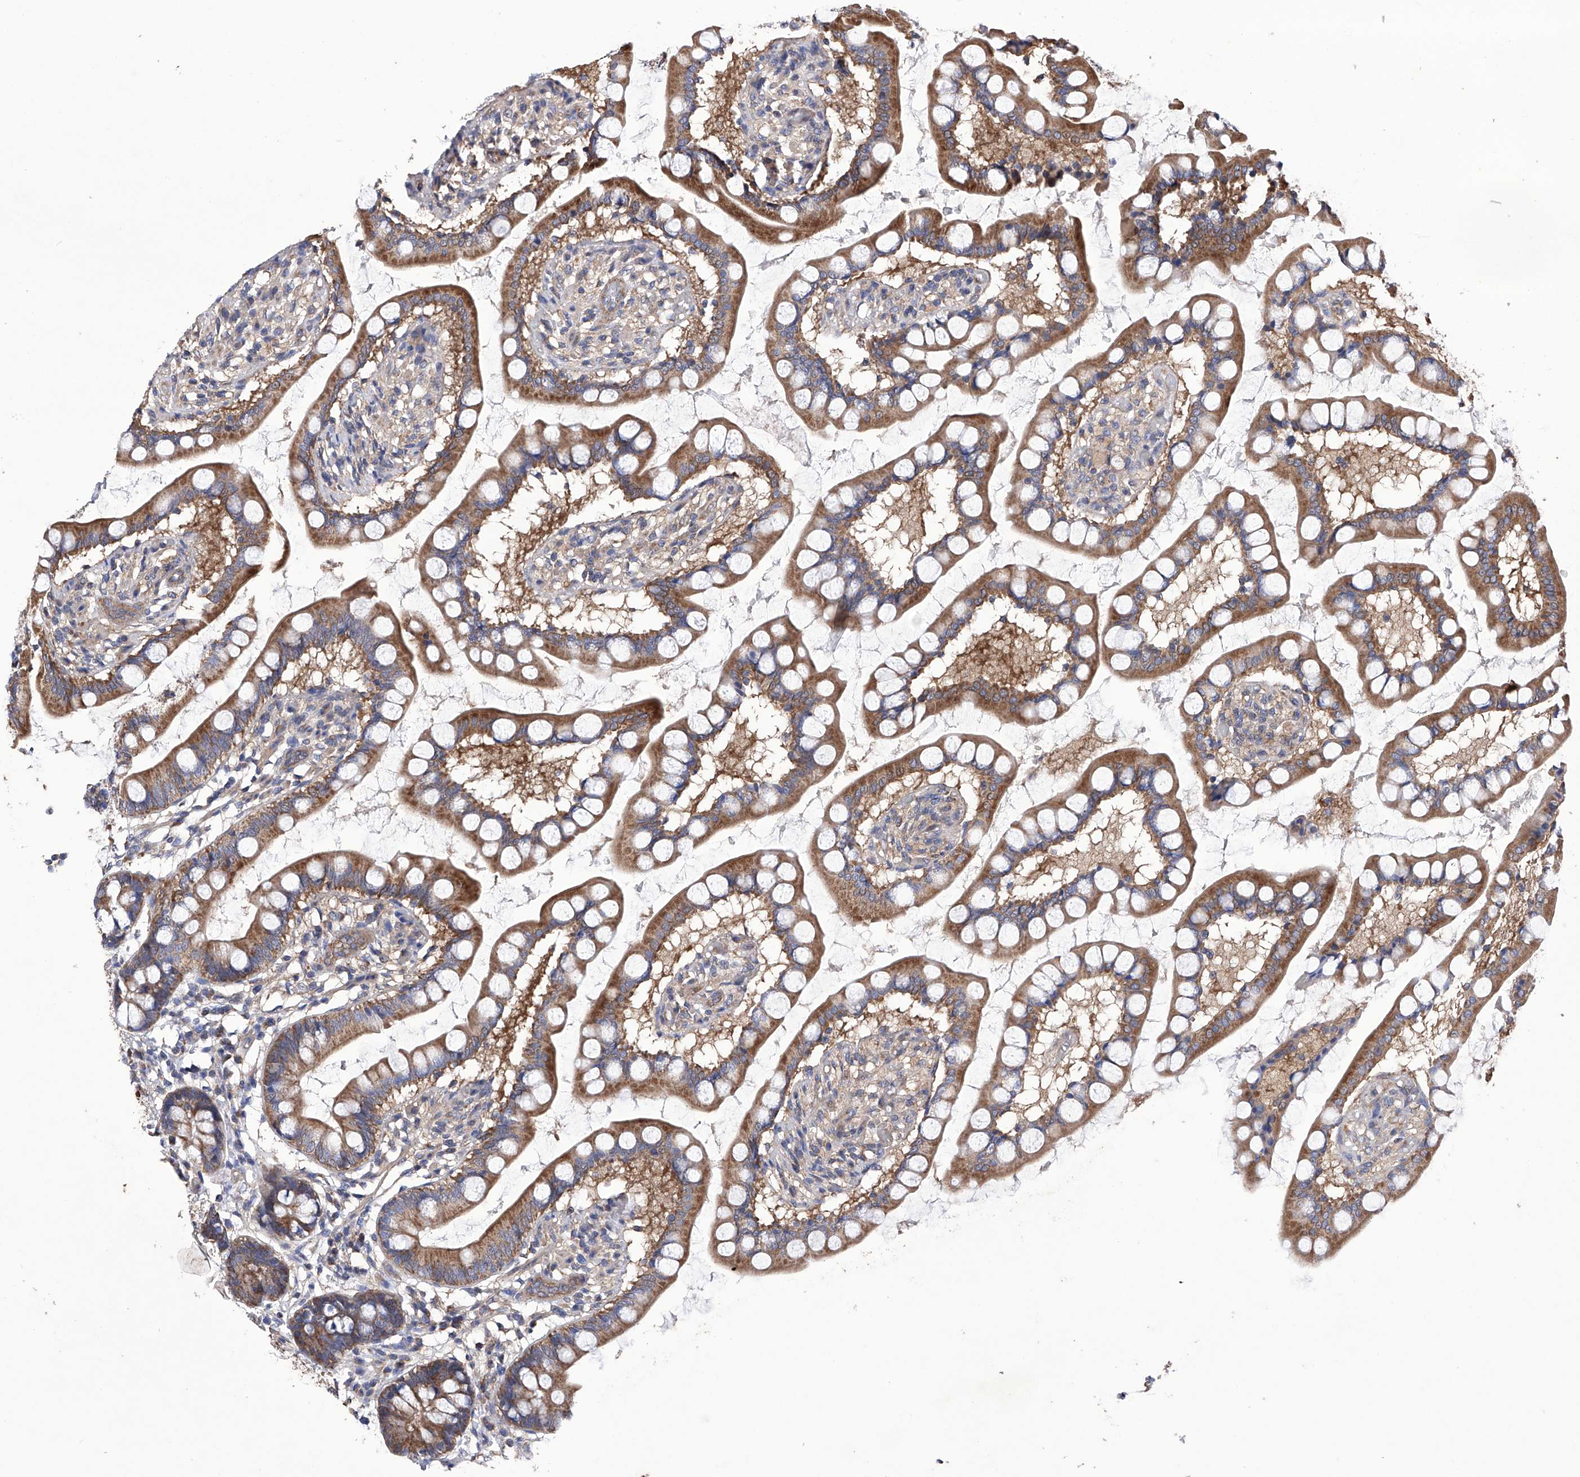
{"staining": {"intensity": "strong", "quantity": ">75%", "location": "cytoplasmic/membranous"}, "tissue": "small intestine", "cell_type": "Glandular cells", "image_type": "normal", "snomed": [{"axis": "morphology", "description": "Normal tissue, NOS"}, {"axis": "topography", "description": "Small intestine"}], "caption": "About >75% of glandular cells in unremarkable small intestine reveal strong cytoplasmic/membranous protein staining as visualized by brown immunohistochemical staining.", "gene": "EFCAB2", "patient": {"sex": "male", "age": 52}}